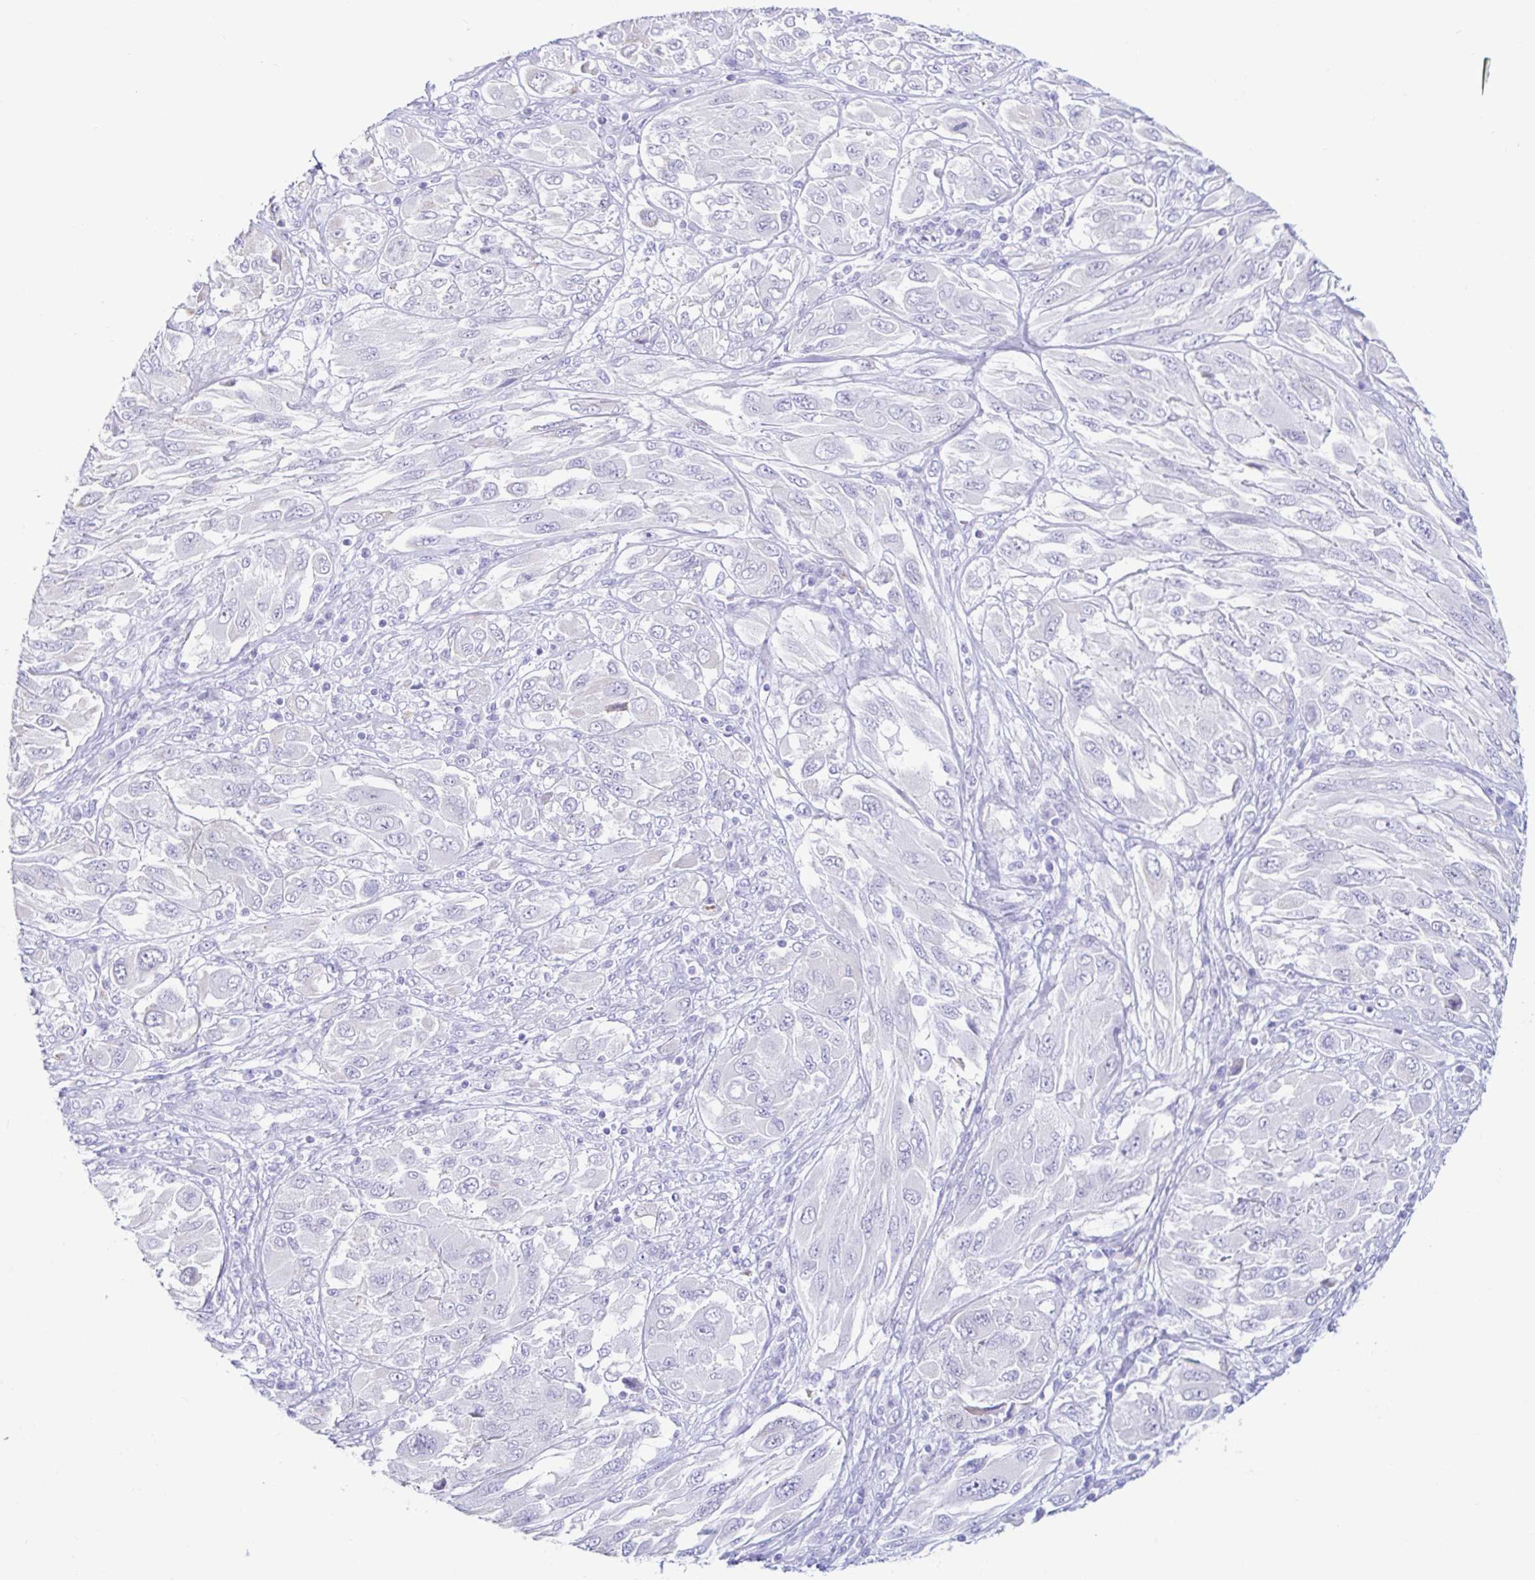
{"staining": {"intensity": "negative", "quantity": "none", "location": "none"}, "tissue": "melanoma", "cell_type": "Tumor cells", "image_type": "cancer", "snomed": [{"axis": "morphology", "description": "Malignant melanoma, NOS"}, {"axis": "topography", "description": "Skin"}], "caption": "Immunohistochemical staining of human malignant melanoma shows no significant expression in tumor cells.", "gene": "BEST1", "patient": {"sex": "female", "age": 91}}